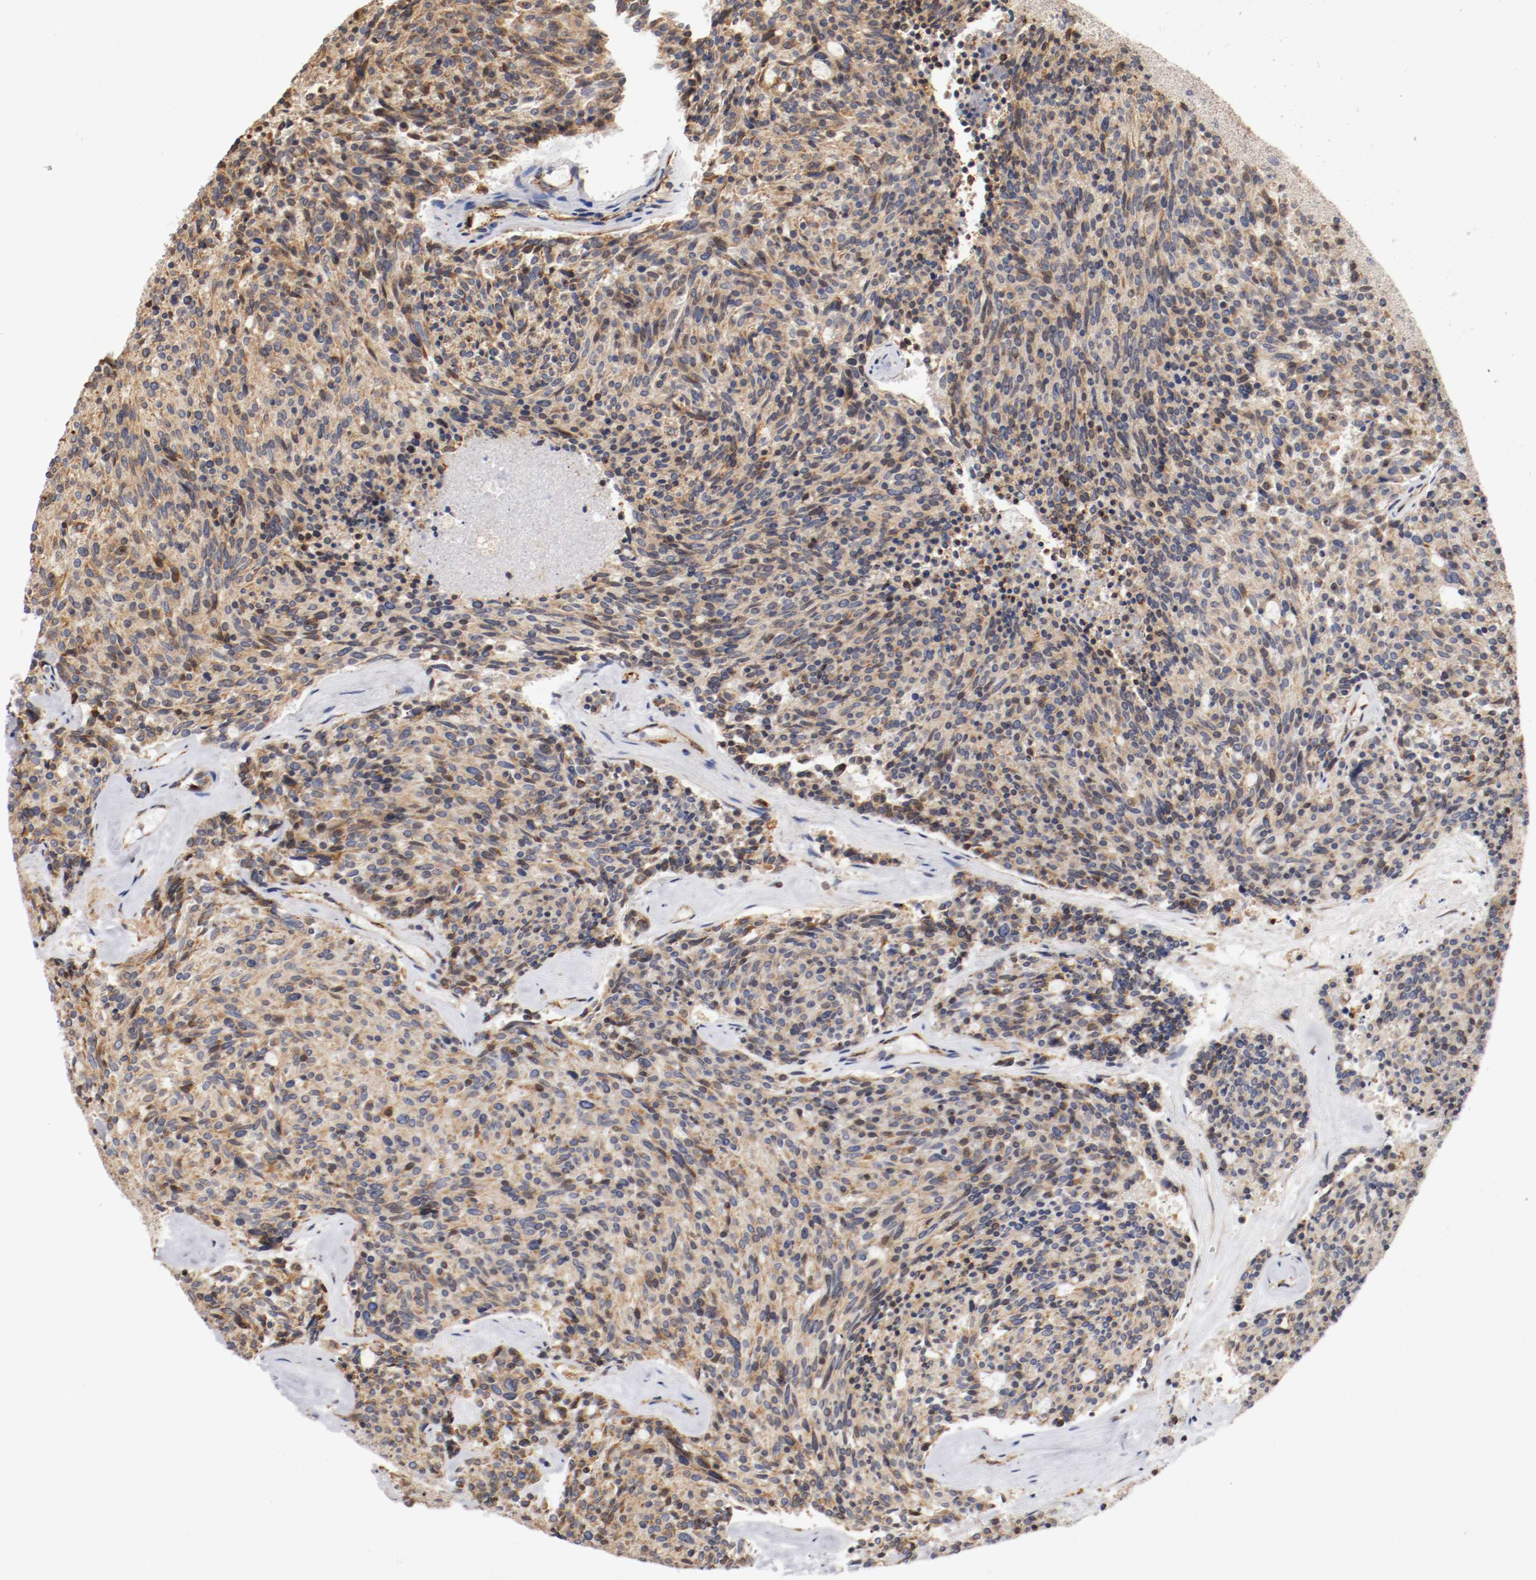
{"staining": {"intensity": "weak", "quantity": "25%-75%", "location": "cytoplasmic/membranous"}, "tissue": "carcinoid", "cell_type": "Tumor cells", "image_type": "cancer", "snomed": [{"axis": "morphology", "description": "Carcinoid, malignant, NOS"}, {"axis": "topography", "description": "Pancreas"}], "caption": "The image displays immunohistochemical staining of carcinoid (malignant). There is weak cytoplasmic/membranous positivity is appreciated in about 25%-75% of tumor cells. Nuclei are stained in blue.", "gene": "TNFSF13", "patient": {"sex": "female", "age": 54}}